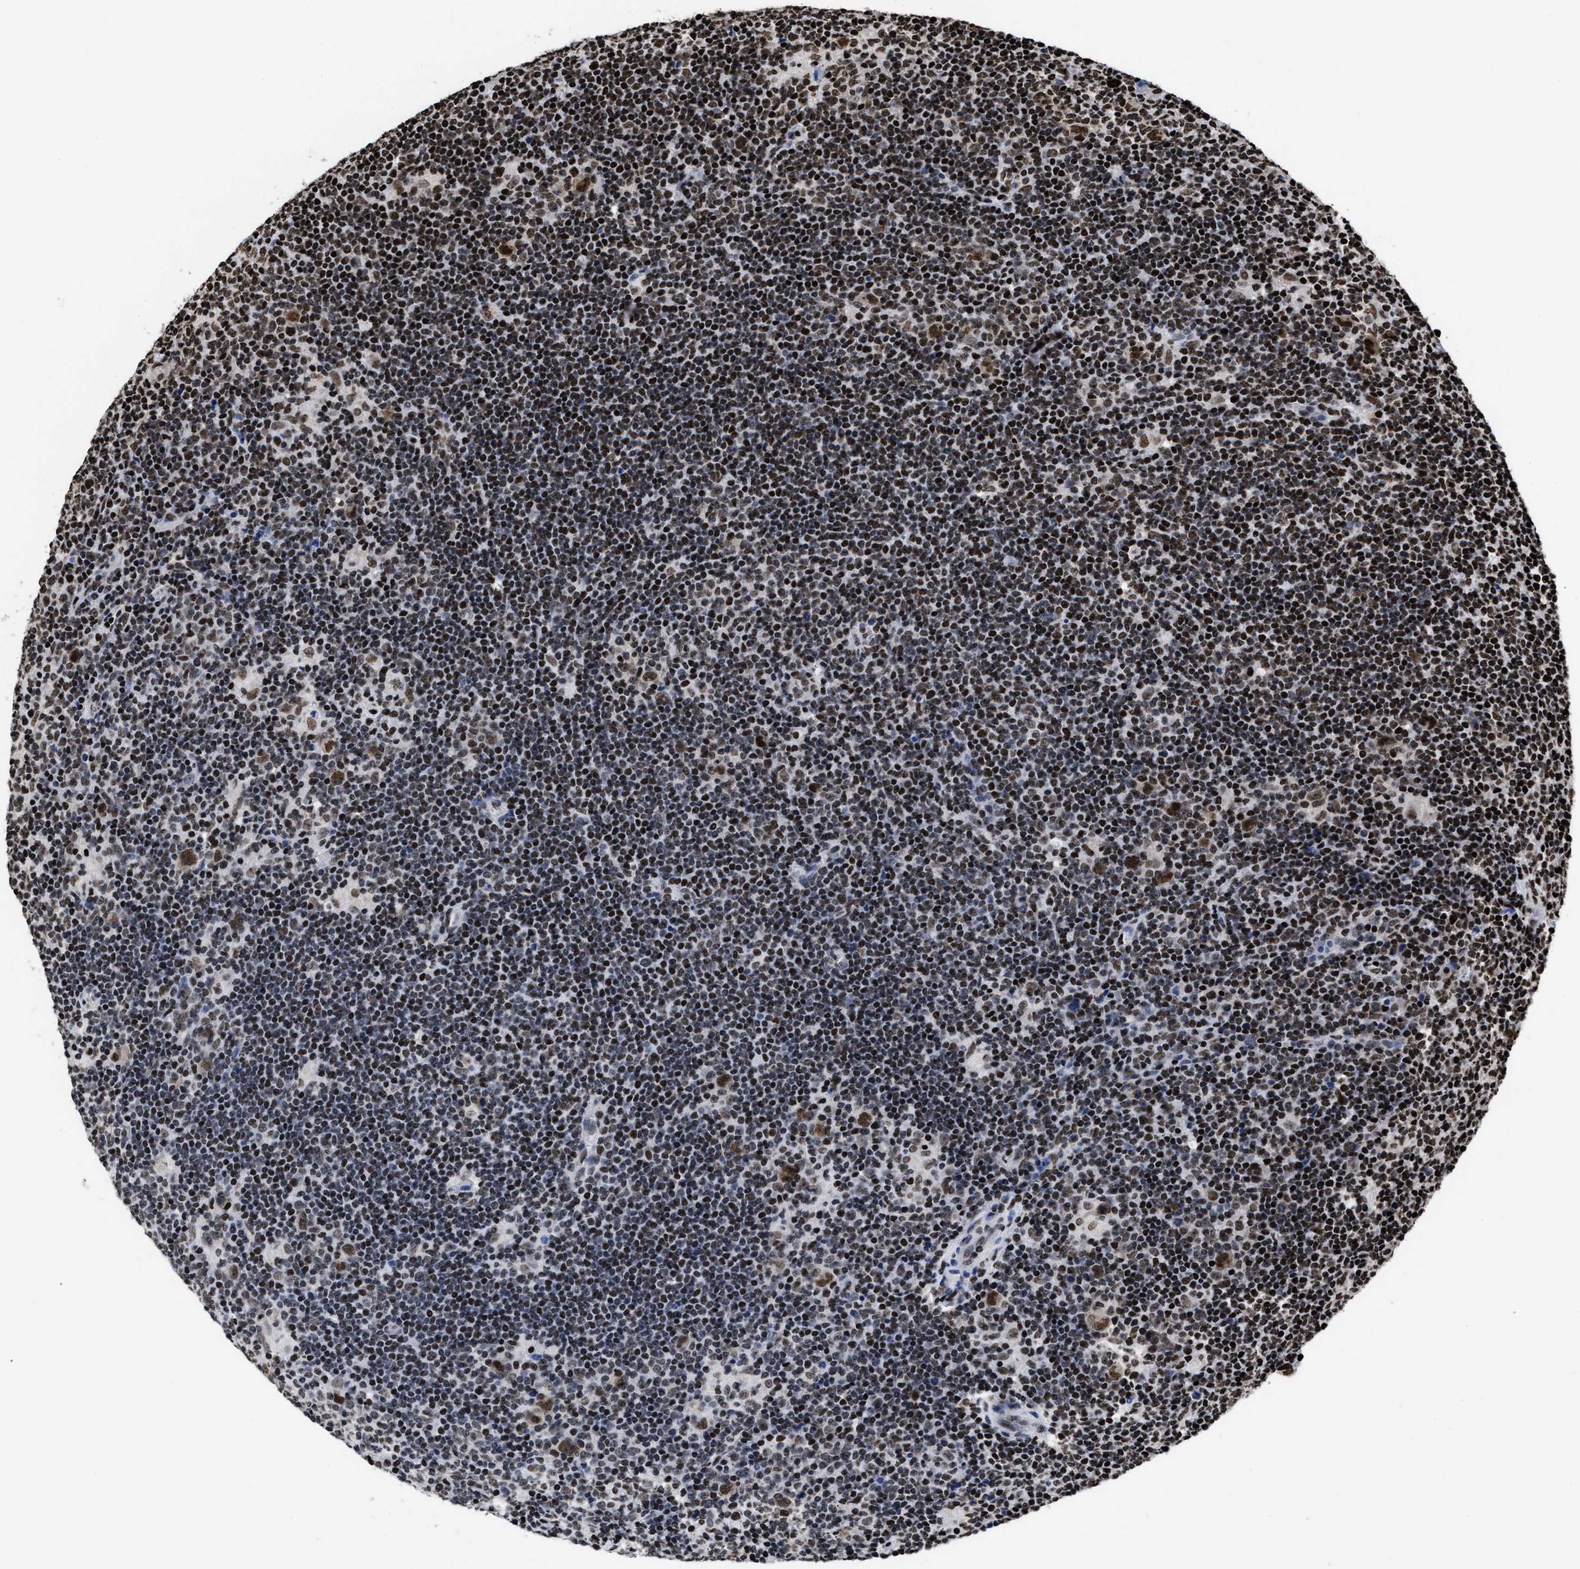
{"staining": {"intensity": "strong", "quantity": ">75%", "location": "nuclear"}, "tissue": "lymphoma", "cell_type": "Tumor cells", "image_type": "cancer", "snomed": [{"axis": "morphology", "description": "Hodgkin's disease, NOS"}, {"axis": "topography", "description": "Lymph node"}], "caption": "A brown stain highlights strong nuclear positivity of a protein in human lymphoma tumor cells.", "gene": "CALHM3", "patient": {"sex": "female", "age": 57}}